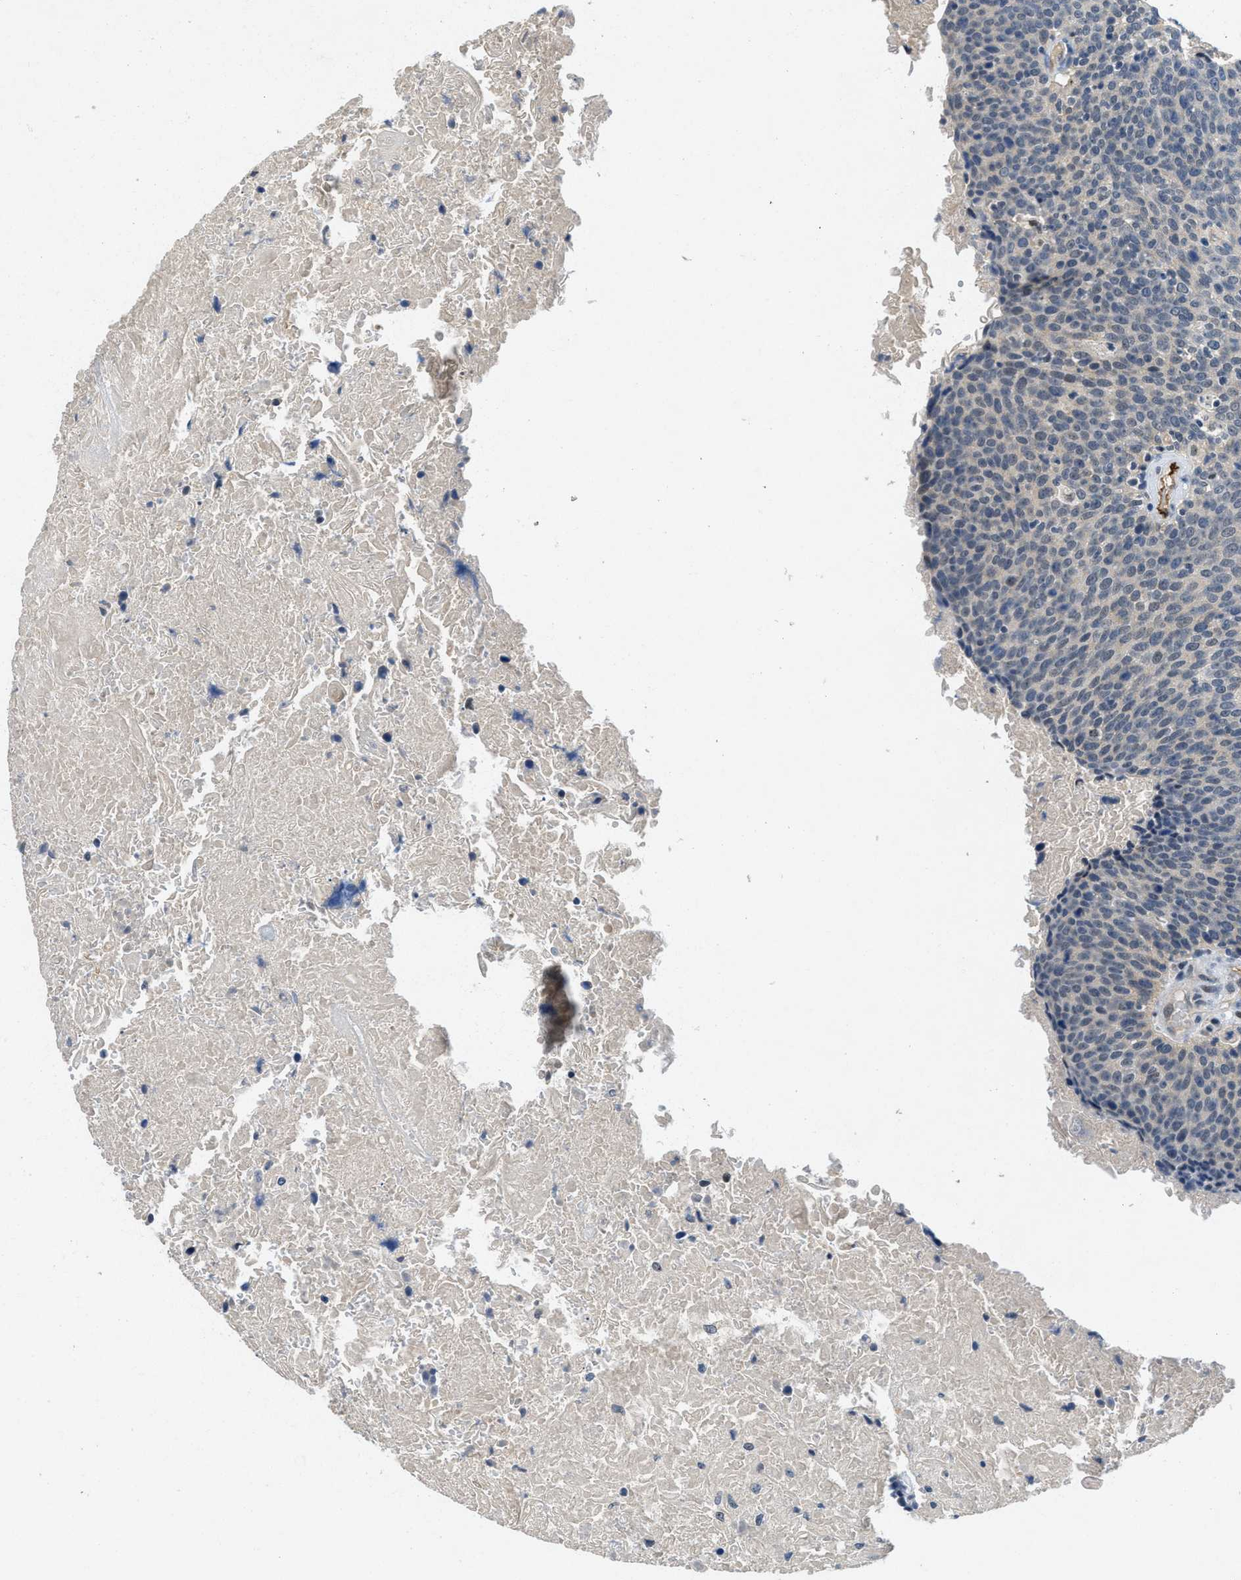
{"staining": {"intensity": "negative", "quantity": "none", "location": "none"}, "tissue": "head and neck cancer", "cell_type": "Tumor cells", "image_type": "cancer", "snomed": [{"axis": "morphology", "description": "Squamous cell carcinoma, NOS"}, {"axis": "morphology", "description": "Squamous cell carcinoma, metastatic, NOS"}, {"axis": "topography", "description": "Lymph node"}, {"axis": "topography", "description": "Head-Neck"}], "caption": "Tumor cells are negative for brown protein staining in head and neck cancer. Brightfield microscopy of immunohistochemistry stained with DAB (brown) and hematoxylin (blue), captured at high magnification.", "gene": "SLCO2A1", "patient": {"sex": "male", "age": 62}}